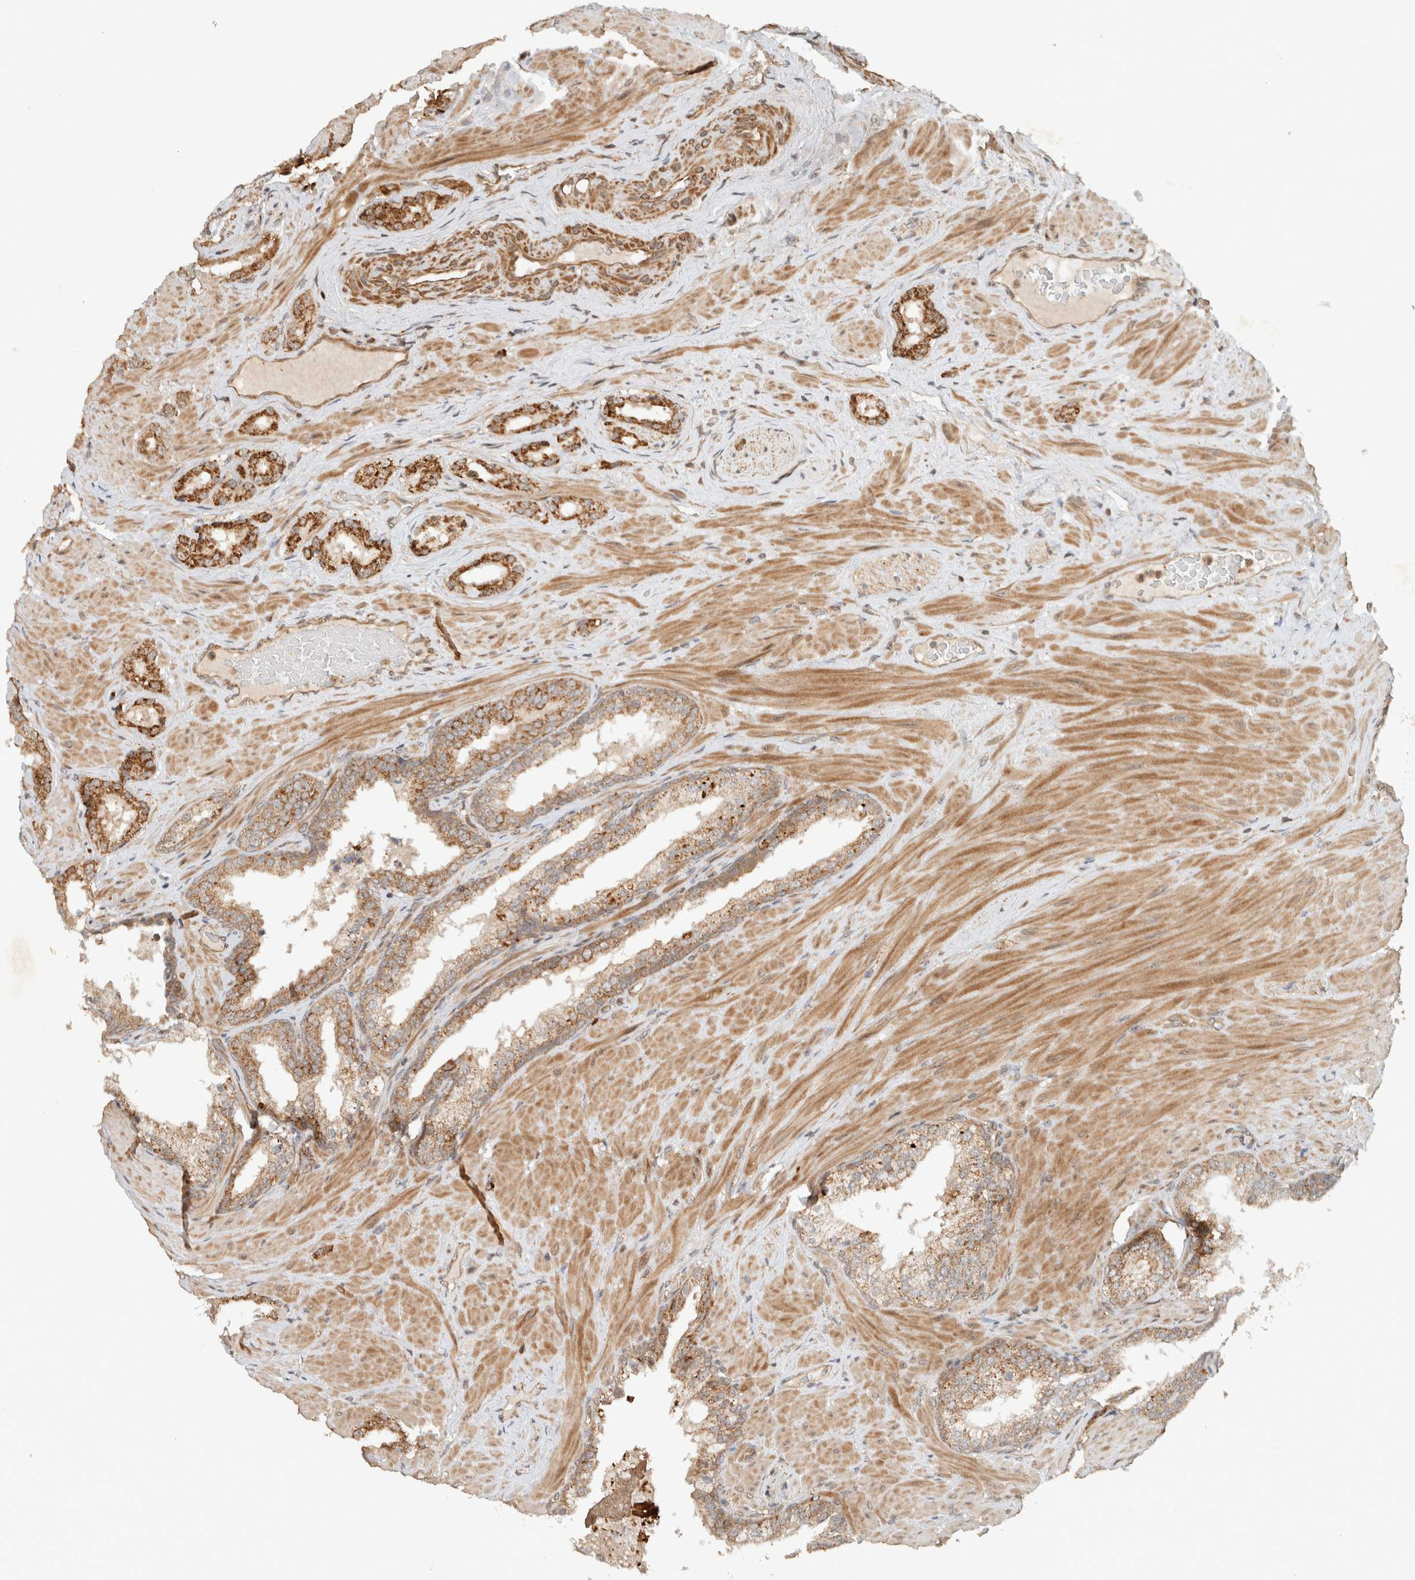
{"staining": {"intensity": "moderate", "quantity": ">75%", "location": "cytoplasmic/membranous"}, "tissue": "prostate cancer", "cell_type": "Tumor cells", "image_type": "cancer", "snomed": [{"axis": "morphology", "description": "Adenocarcinoma, High grade"}, {"axis": "topography", "description": "Prostate"}], "caption": "About >75% of tumor cells in high-grade adenocarcinoma (prostate) show moderate cytoplasmic/membranous protein staining as visualized by brown immunohistochemical staining.", "gene": "CAAP1", "patient": {"sex": "male", "age": 64}}